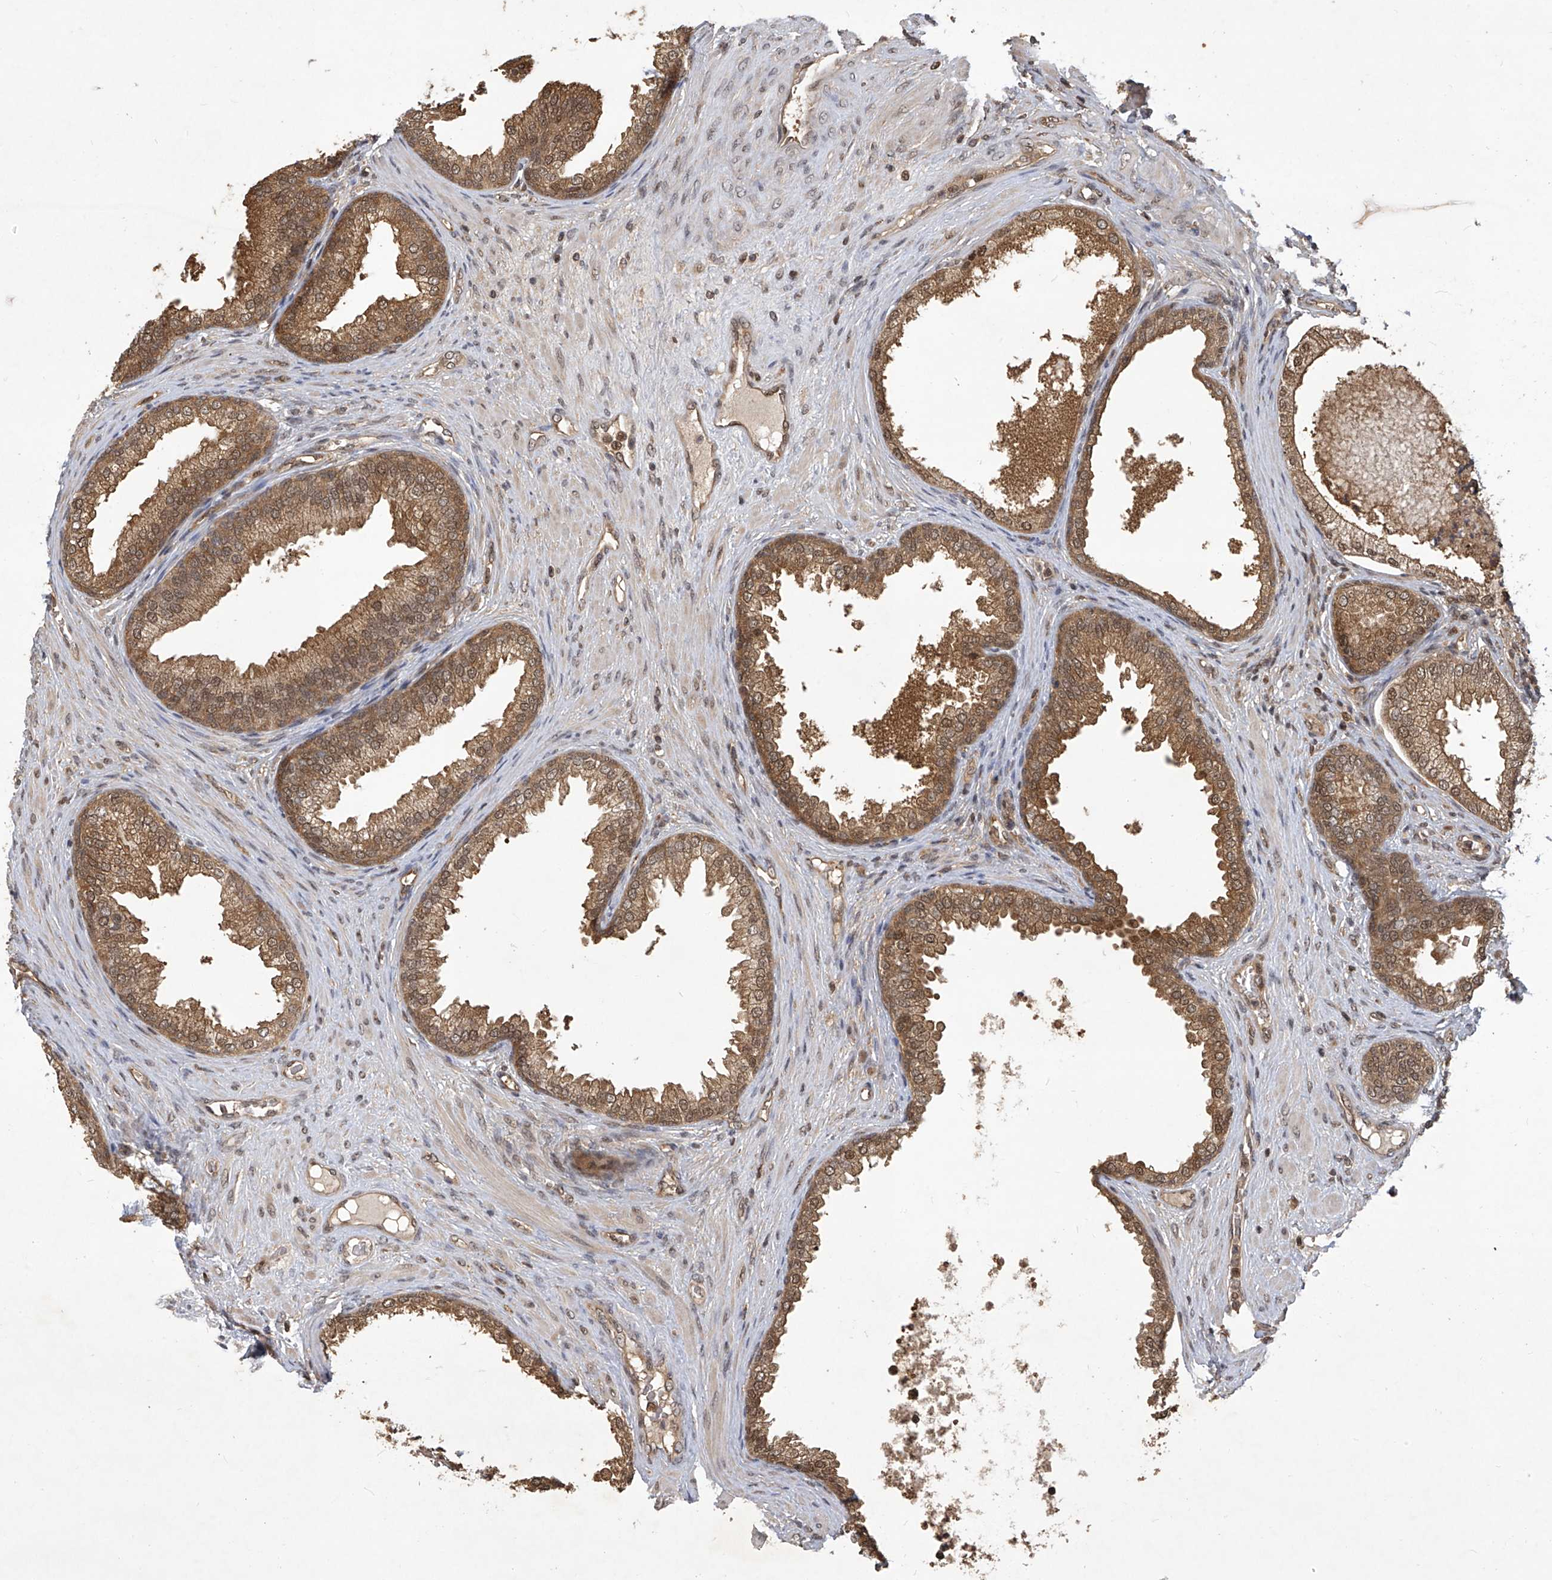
{"staining": {"intensity": "moderate", "quantity": ">75%", "location": "cytoplasmic/membranous,nuclear"}, "tissue": "prostate", "cell_type": "Glandular cells", "image_type": "normal", "snomed": [{"axis": "morphology", "description": "Normal tissue, NOS"}, {"axis": "topography", "description": "Prostate"}], "caption": "Prostate stained with immunohistochemistry (IHC) exhibits moderate cytoplasmic/membranous,nuclear staining in approximately >75% of glandular cells.", "gene": "PSMB1", "patient": {"sex": "male", "age": 76}}